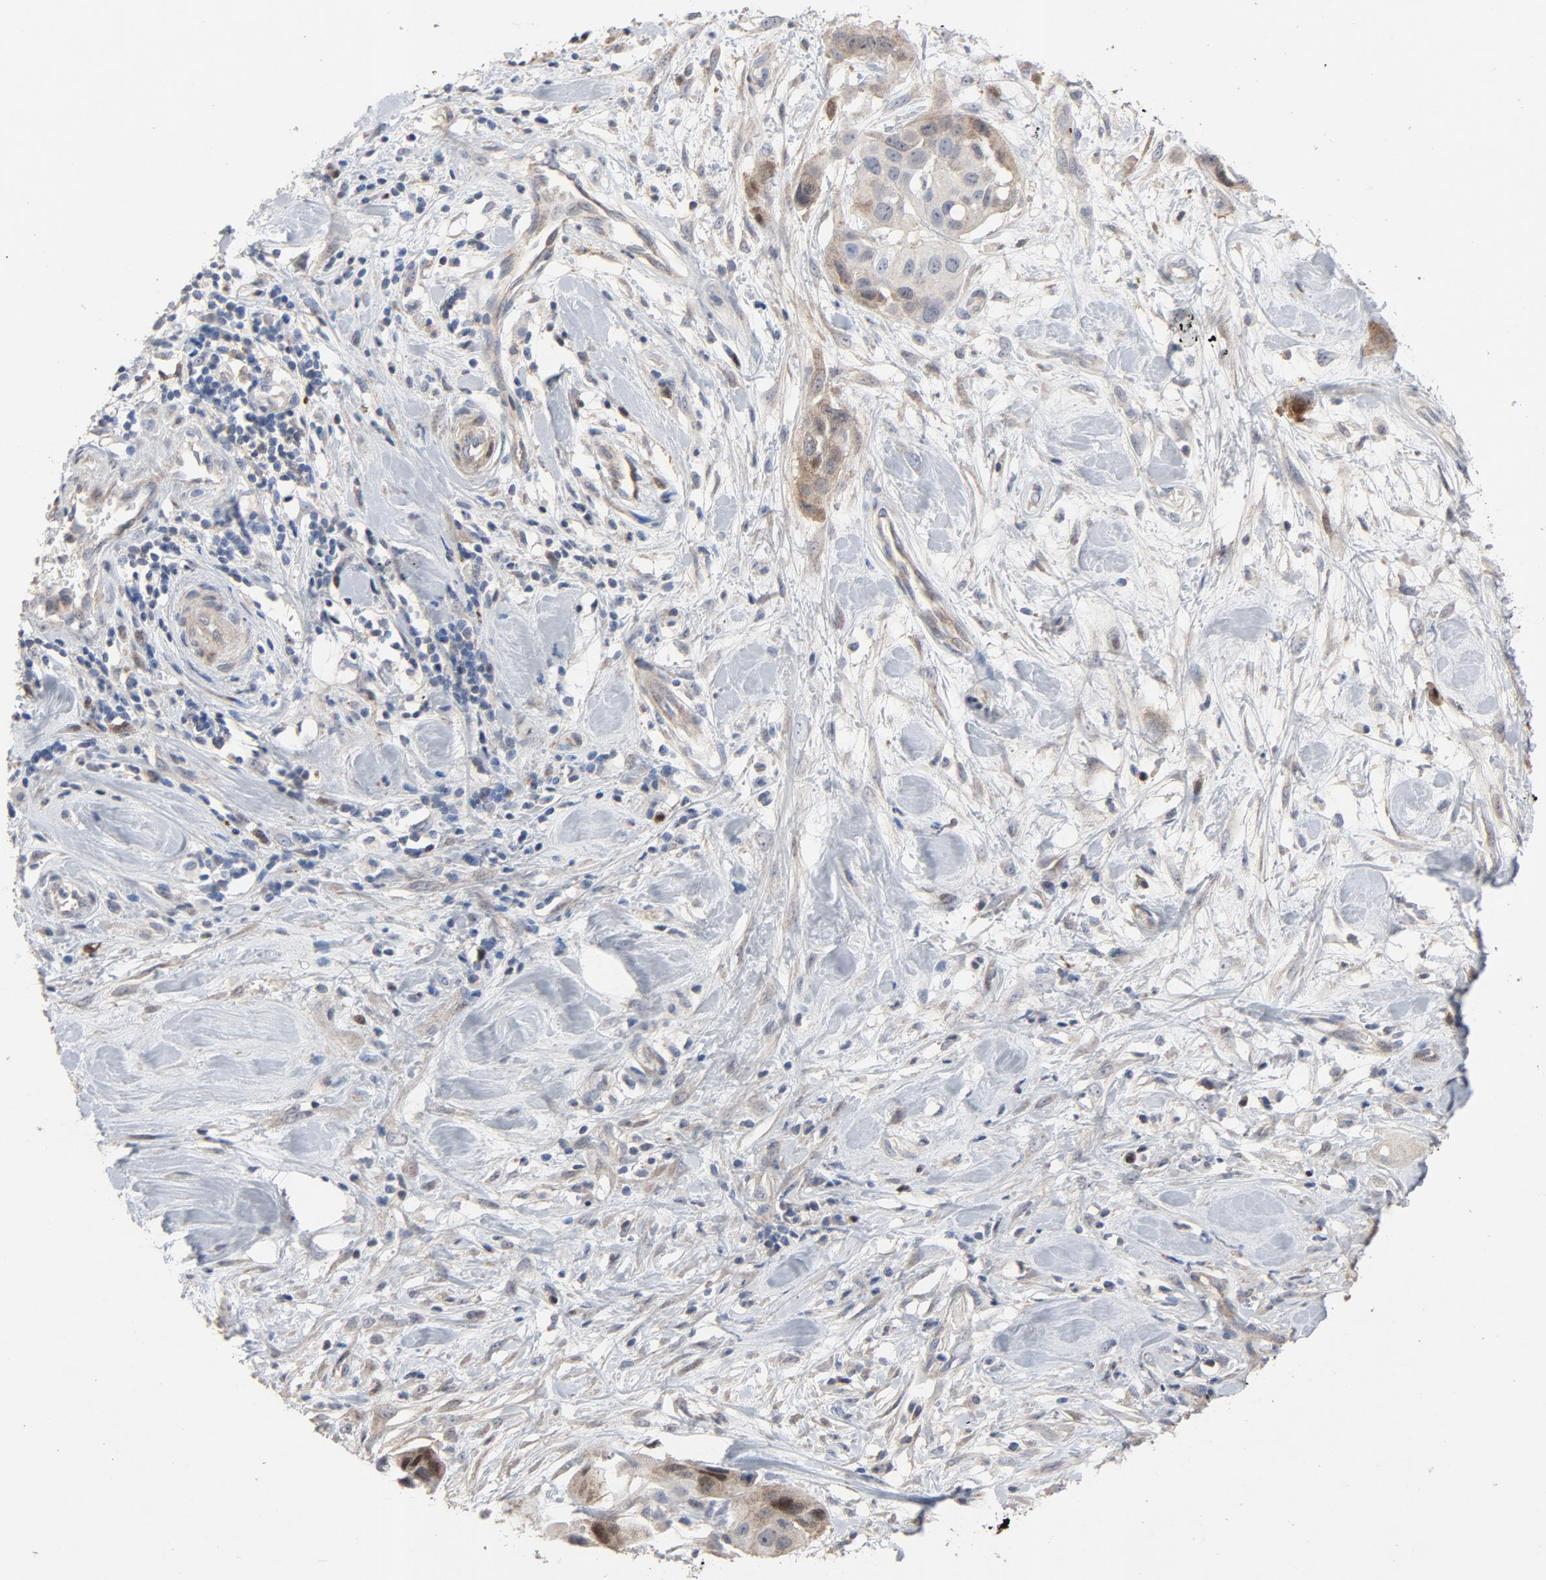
{"staining": {"intensity": "weak", "quantity": "25%-75%", "location": "cytoplasmic/membranous"}, "tissue": "pancreatic cancer", "cell_type": "Tumor cells", "image_type": "cancer", "snomed": [{"axis": "morphology", "description": "Adenocarcinoma, NOS"}, {"axis": "topography", "description": "Pancreas"}], "caption": "Pancreatic cancer (adenocarcinoma) was stained to show a protein in brown. There is low levels of weak cytoplasmic/membranous positivity in approximately 25%-75% of tumor cells.", "gene": "CDK6", "patient": {"sex": "female", "age": 60}}